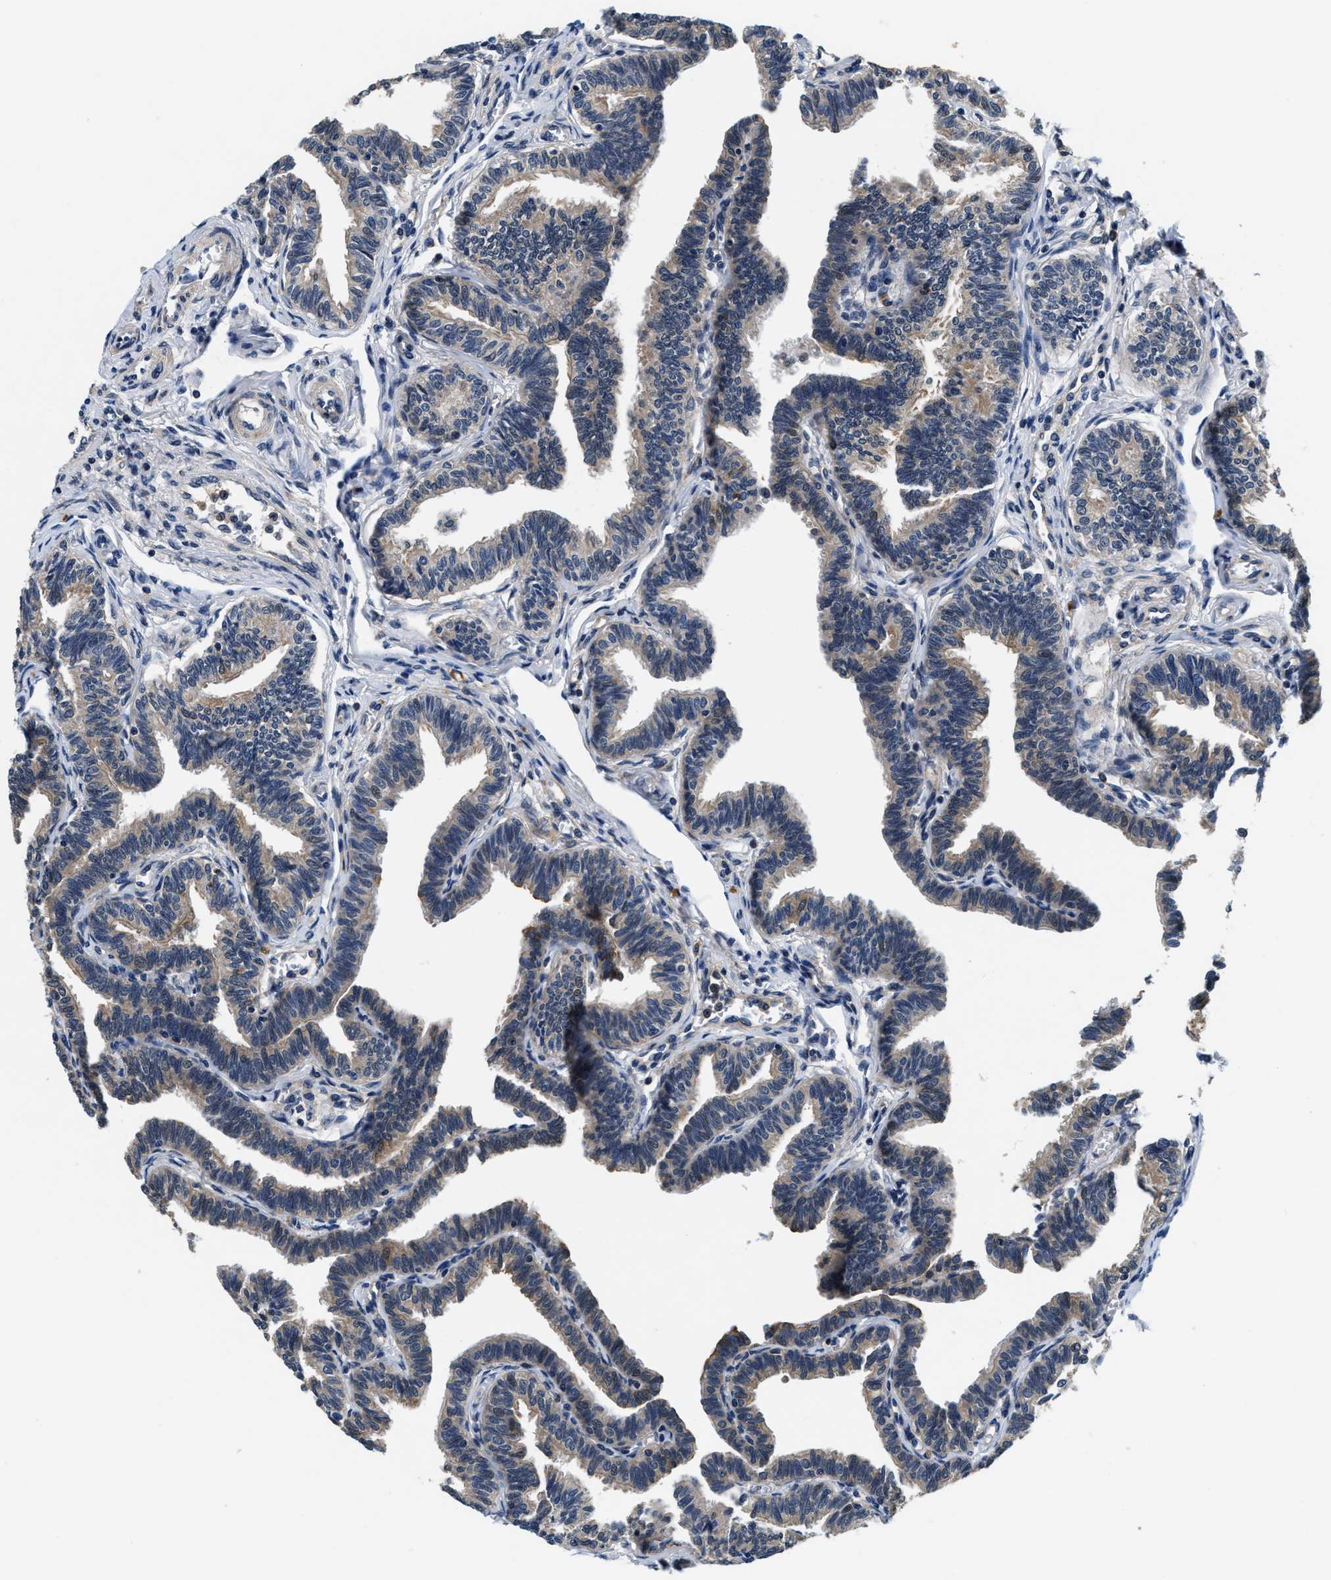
{"staining": {"intensity": "moderate", "quantity": "25%-75%", "location": "cytoplasmic/membranous,nuclear"}, "tissue": "fallopian tube", "cell_type": "Glandular cells", "image_type": "normal", "snomed": [{"axis": "morphology", "description": "Normal tissue, NOS"}, {"axis": "topography", "description": "Fallopian tube"}, {"axis": "topography", "description": "Ovary"}], "caption": "The image exhibits immunohistochemical staining of benign fallopian tube. There is moderate cytoplasmic/membranous,nuclear staining is identified in approximately 25%-75% of glandular cells. The staining was performed using DAB to visualize the protein expression in brown, while the nuclei were stained in blue with hematoxylin (Magnification: 20x).", "gene": "PHPT1", "patient": {"sex": "female", "age": 23}}